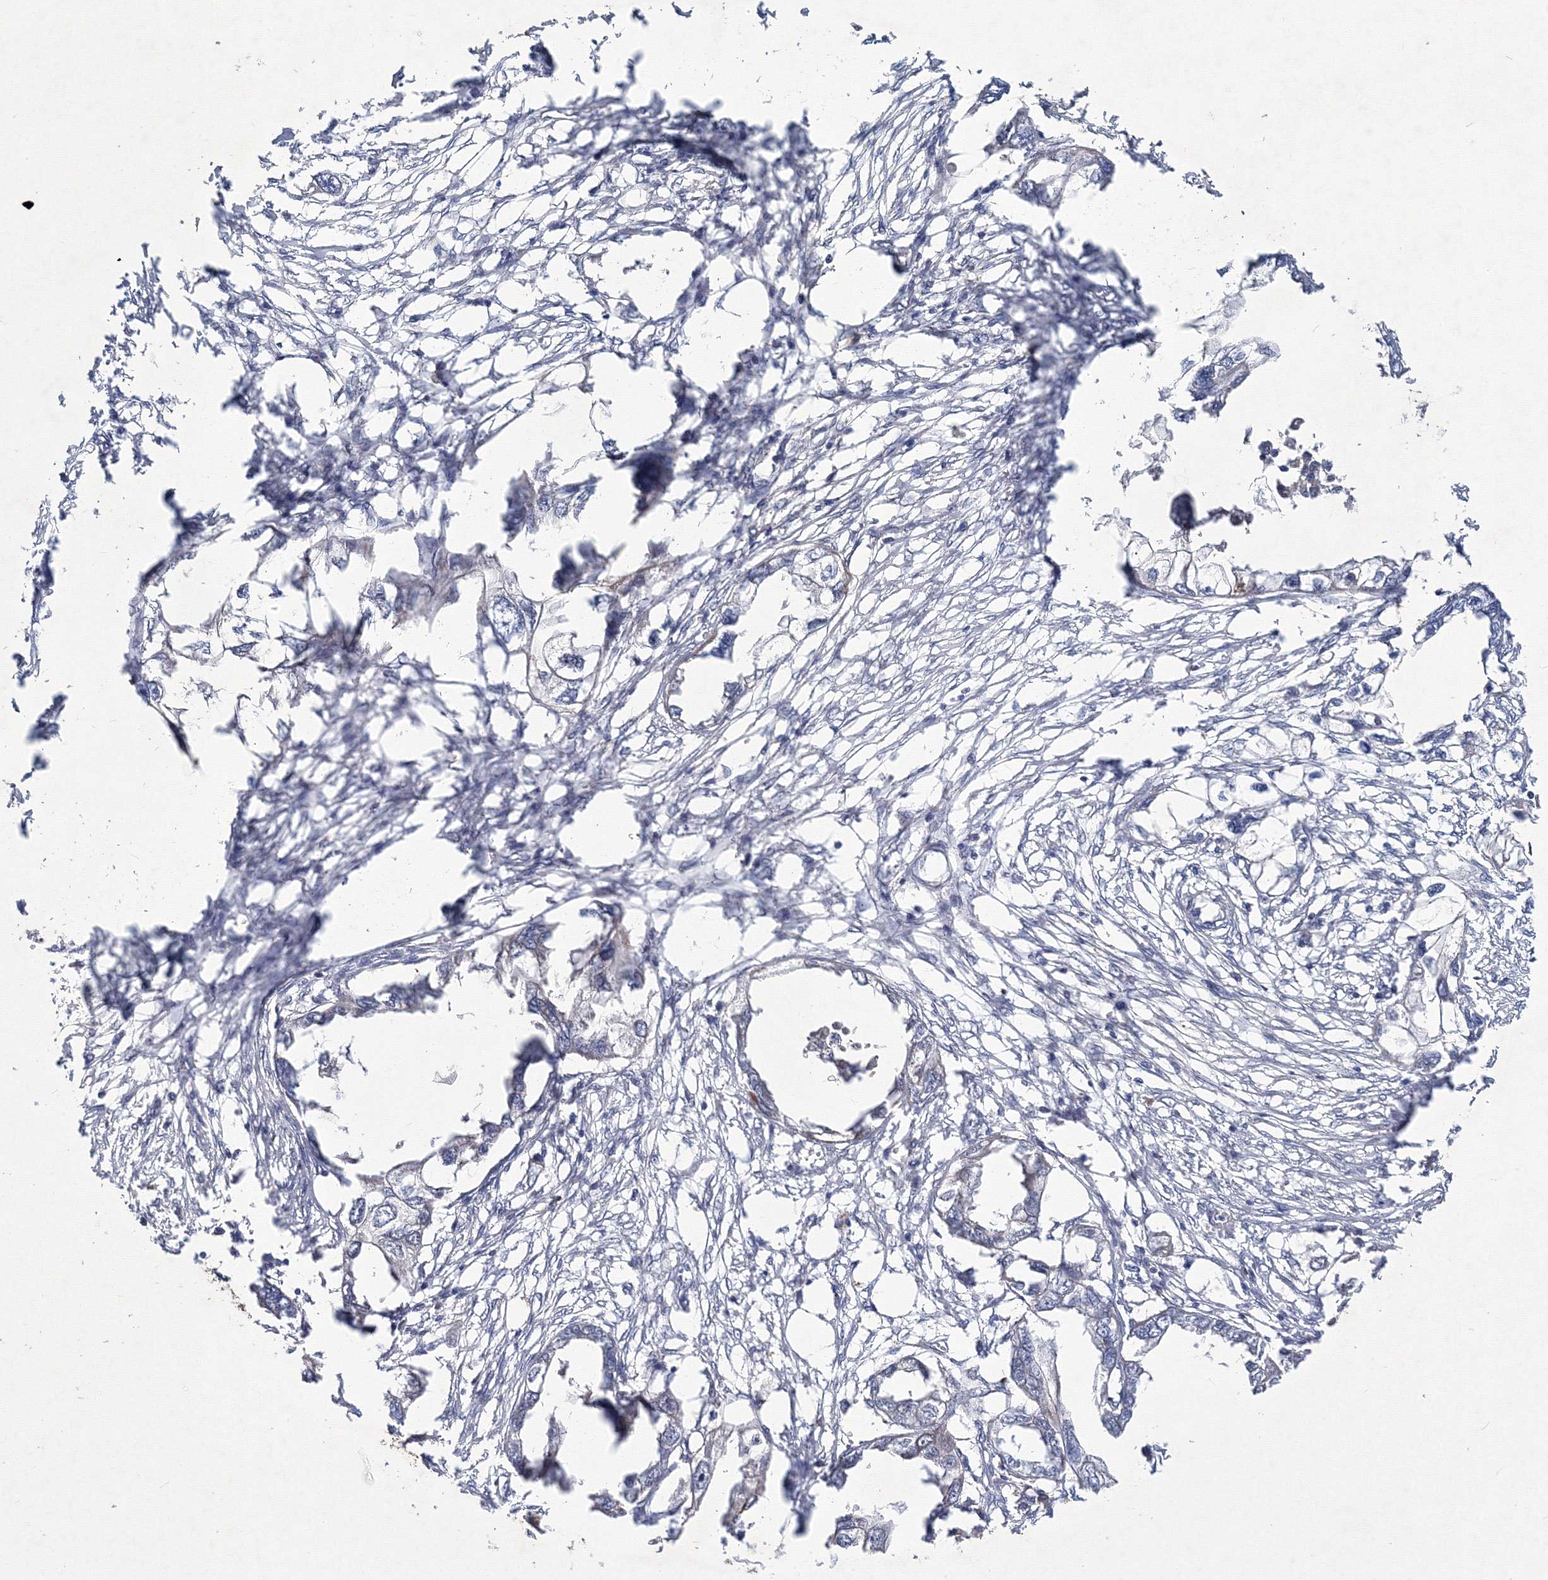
{"staining": {"intensity": "negative", "quantity": "none", "location": "none"}, "tissue": "endometrial cancer", "cell_type": "Tumor cells", "image_type": "cancer", "snomed": [{"axis": "morphology", "description": "Adenocarcinoma, NOS"}, {"axis": "morphology", "description": "Adenocarcinoma, metastatic, NOS"}, {"axis": "topography", "description": "Adipose tissue"}, {"axis": "topography", "description": "Endometrium"}], "caption": "Protein analysis of metastatic adenocarcinoma (endometrial) reveals no significant positivity in tumor cells. The staining was performed using DAB to visualize the protein expression in brown, while the nuclei were stained in blue with hematoxylin (Magnification: 20x).", "gene": "PPP2R2B", "patient": {"sex": "female", "age": 67}}